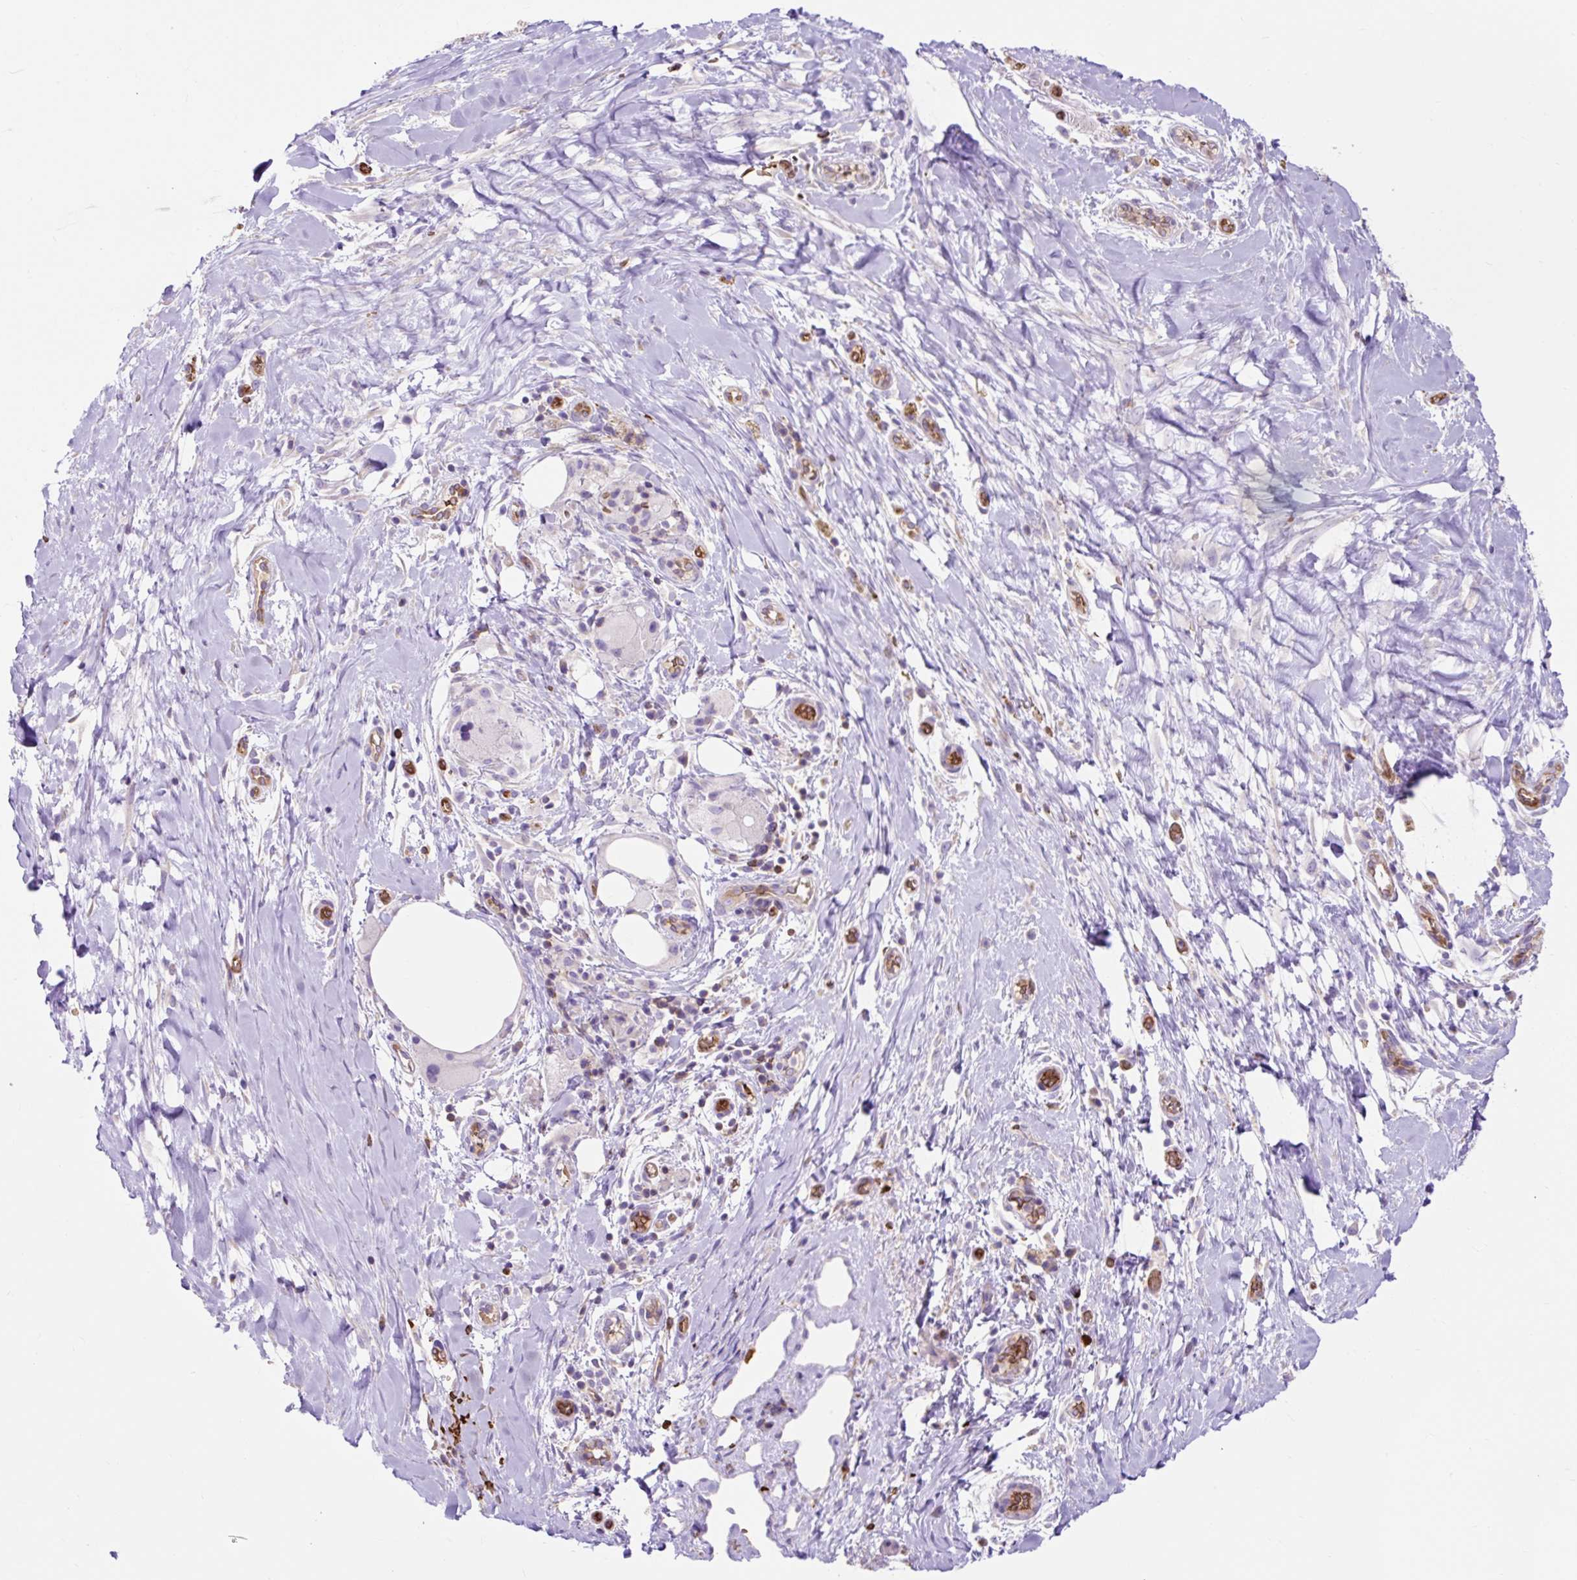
{"staining": {"intensity": "negative", "quantity": "none", "location": "none"}, "tissue": "pancreatic cancer", "cell_type": "Tumor cells", "image_type": "cancer", "snomed": [{"axis": "morphology", "description": "Adenocarcinoma, NOS"}, {"axis": "topography", "description": "Pancreas"}], "caption": "Immunohistochemical staining of human adenocarcinoma (pancreatic) demonstrates no significant expression in tumor cells.", "gene": "HIP1R", "patient": {"sex": "male", "age": 58}}